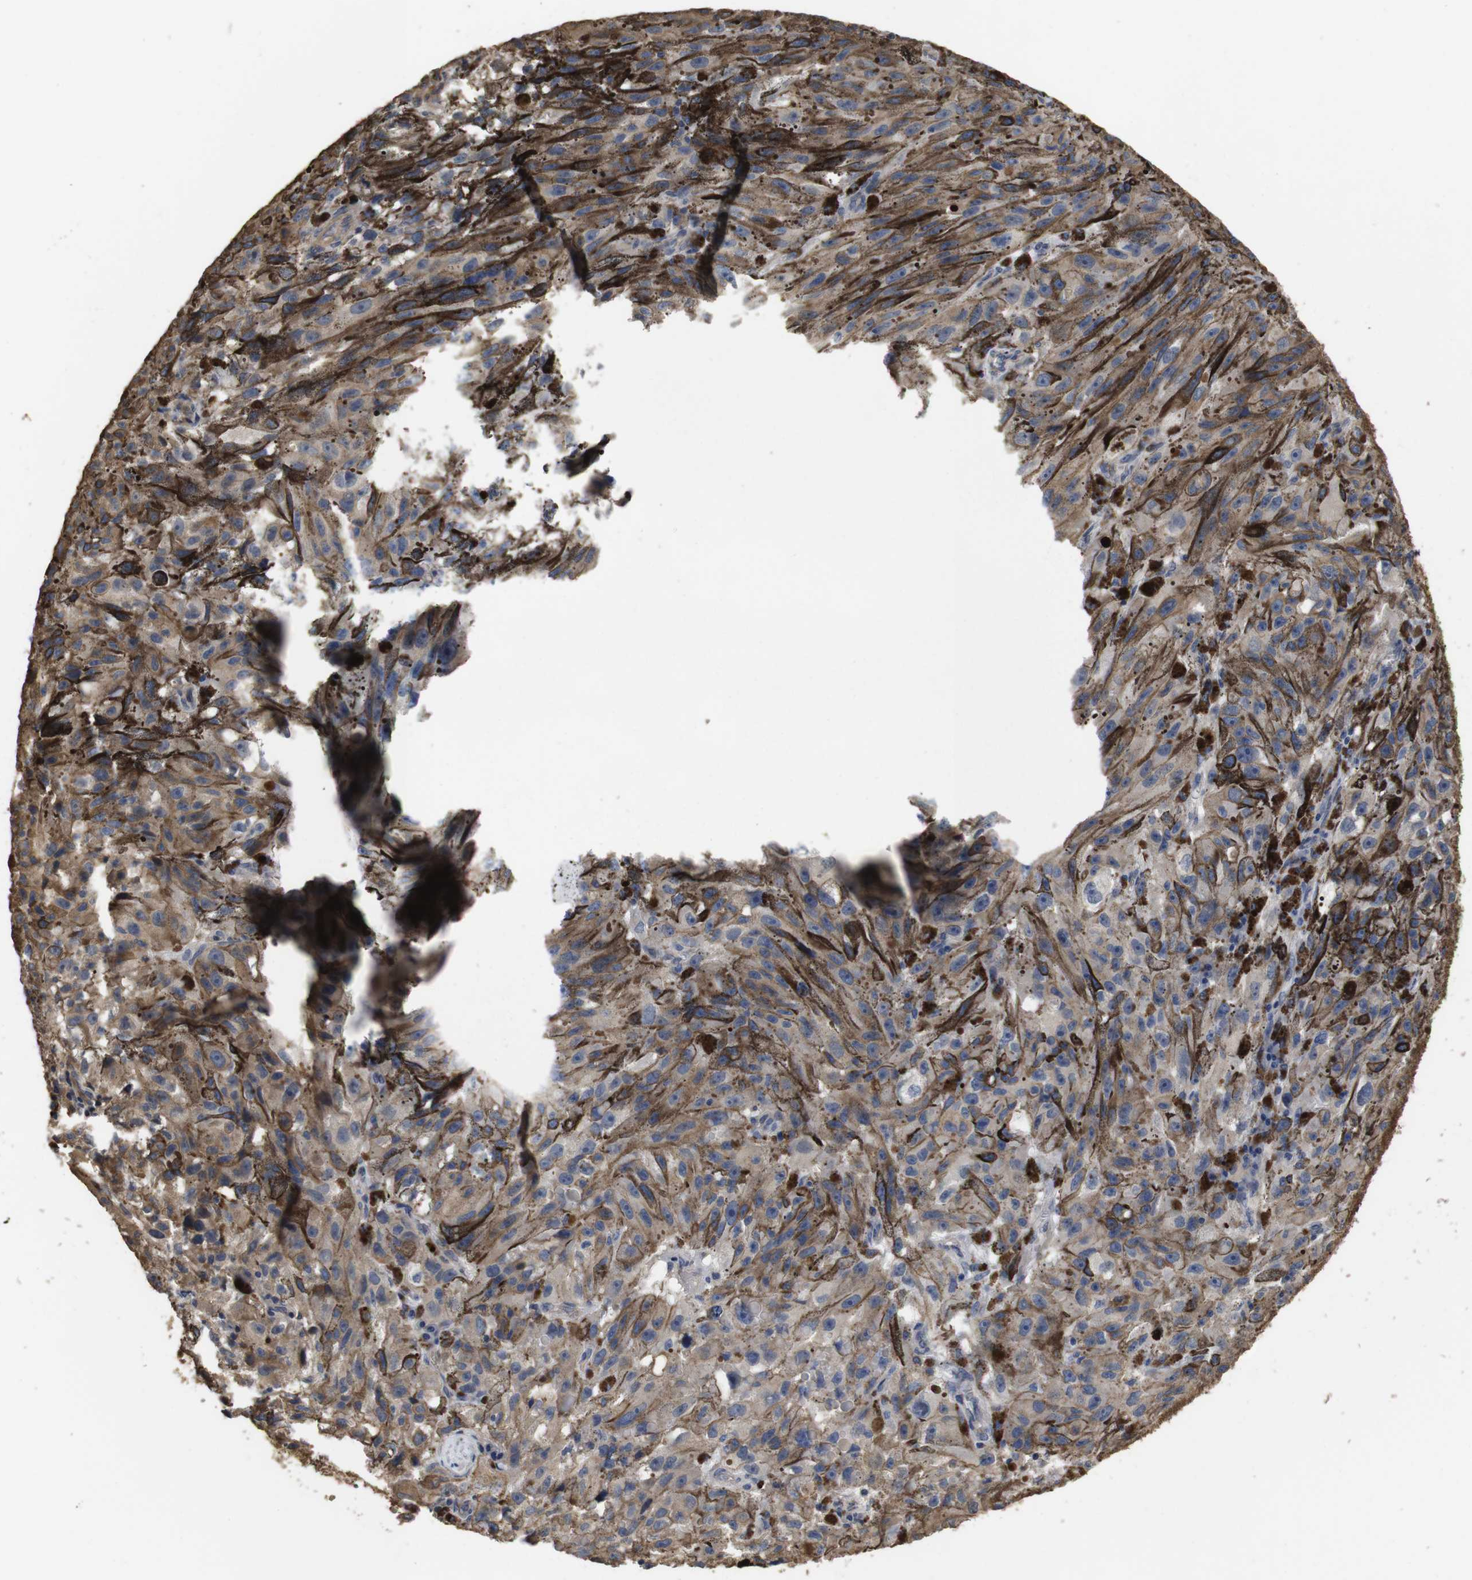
{"staining": {"intensity": "weak", "quantity": ">75%", "location": "cytoplasmic/membranous"}, "tissue": "melanoma", "cell_type": "Tumor cells", "image_type": "cancer", "snomed": [{"axis": "morphology", "description": "Malignant melanoma, NOS"}, {"axis": "topography", "description": "Skin"}], "caption": "Immunohistochemical staining of human malignant melanoma exhibits low levels of weak cytoplasmic/membranous protein staining in approximately >75% of tumor cells. (DAB = brown stain, brightfield microscopy at high magnification).", "gene": "PTPN14", "patient": {"sex": "female", "age": 104}}